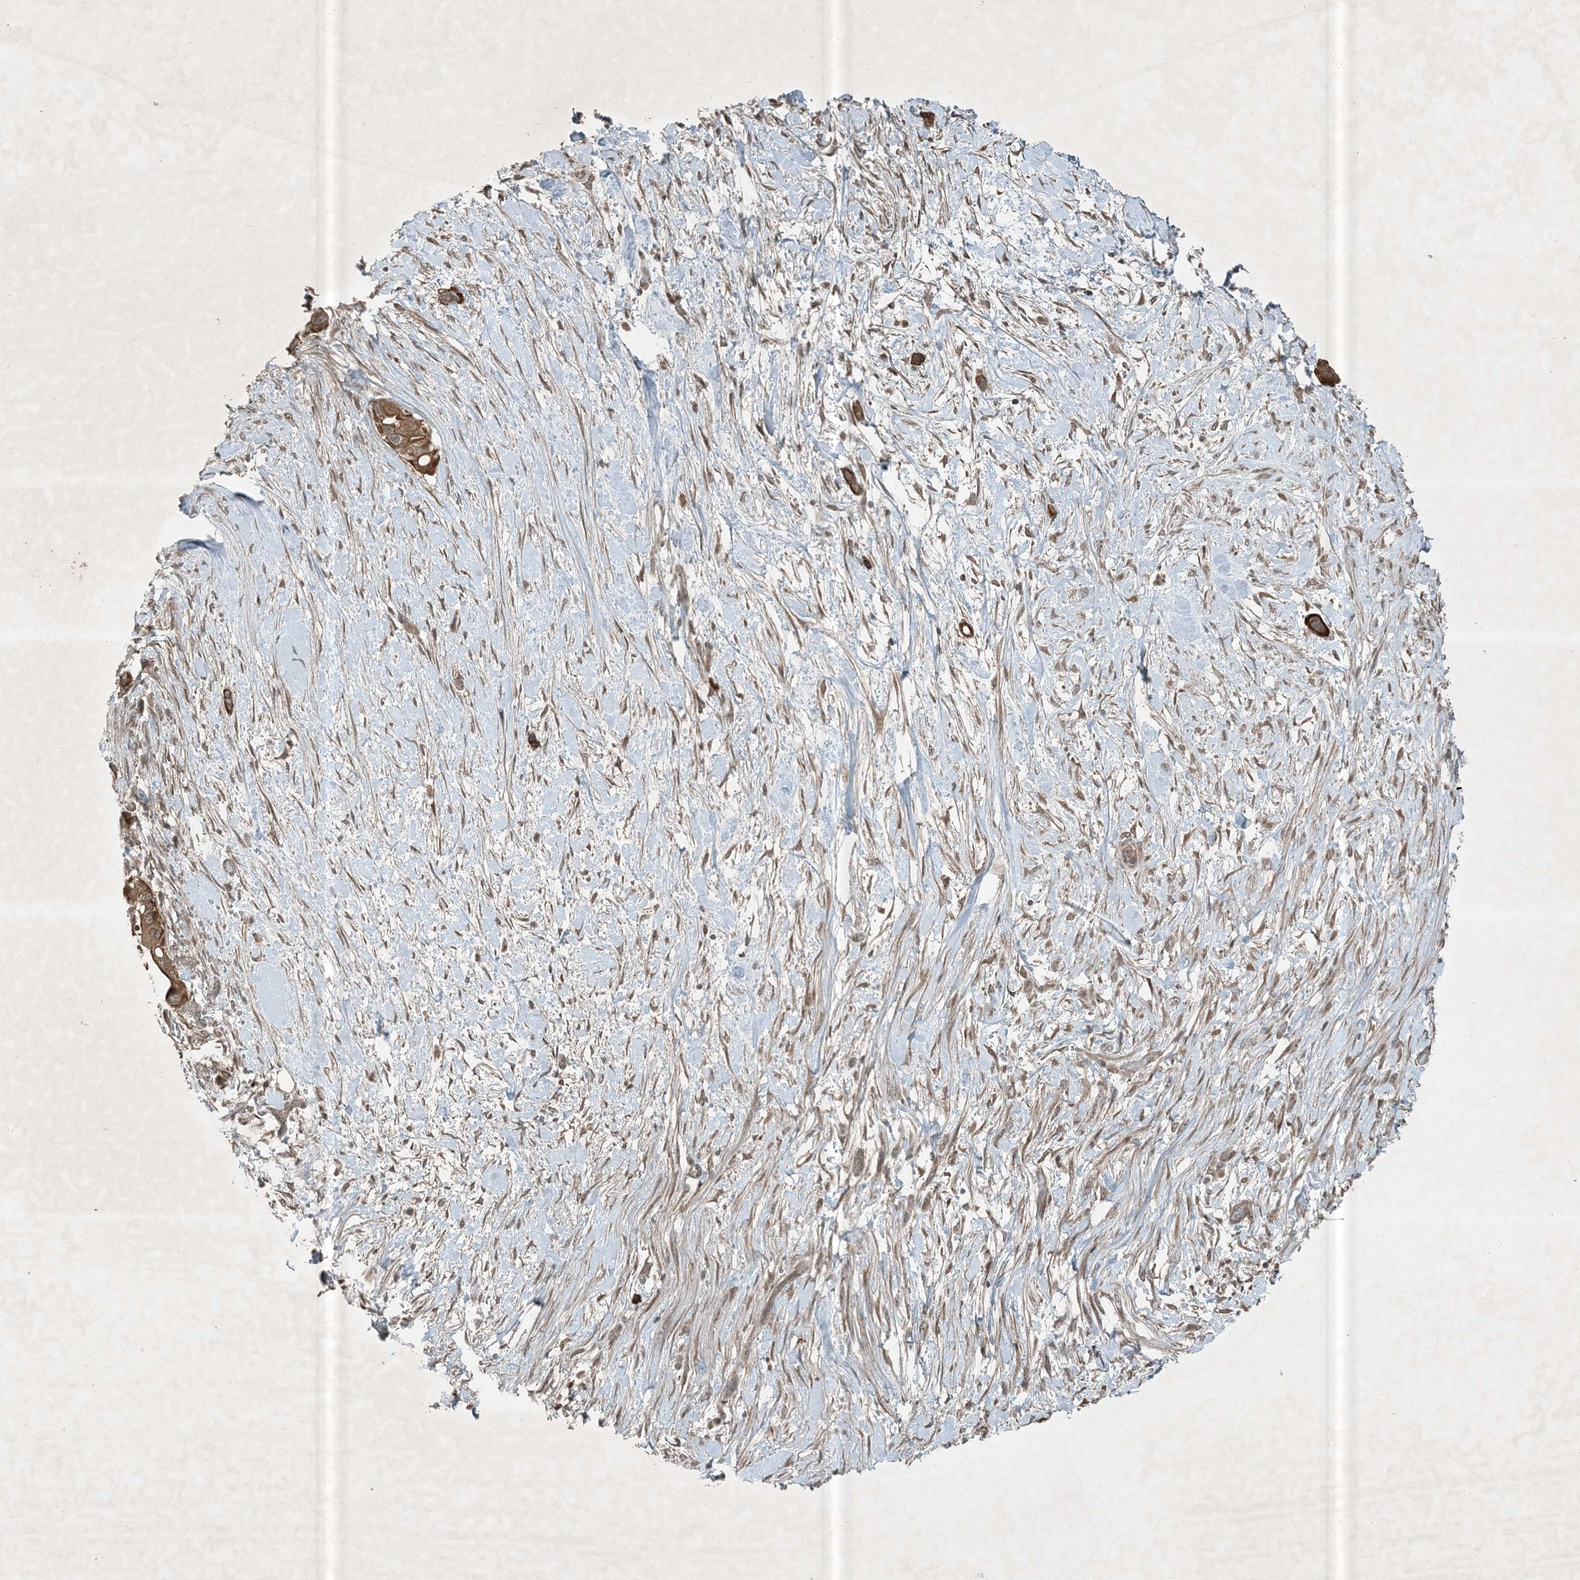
{"staining": {"intensity": "moderate", "quantity": ">75%", "location": "cytoplasmic/membranous"}, "tissue": "pancreatic cancer", "cell_type": "Tumor cells", "image_type": "cancer", "snomed": [{"axis": "morphology", "description": "Adenocarcinoma, NOS"}, {"axis": "topography", "description": "Pancreas"}], "caption": "Moderate cytoplasmic/membranous positivity for a protein is seen in about >75% of tumor cells of adenocarcinoma (pancreatic) using immunohistochemistry (IHC).", "gene": "MDN1", "patient": {"sex": "male", "age": 68}}